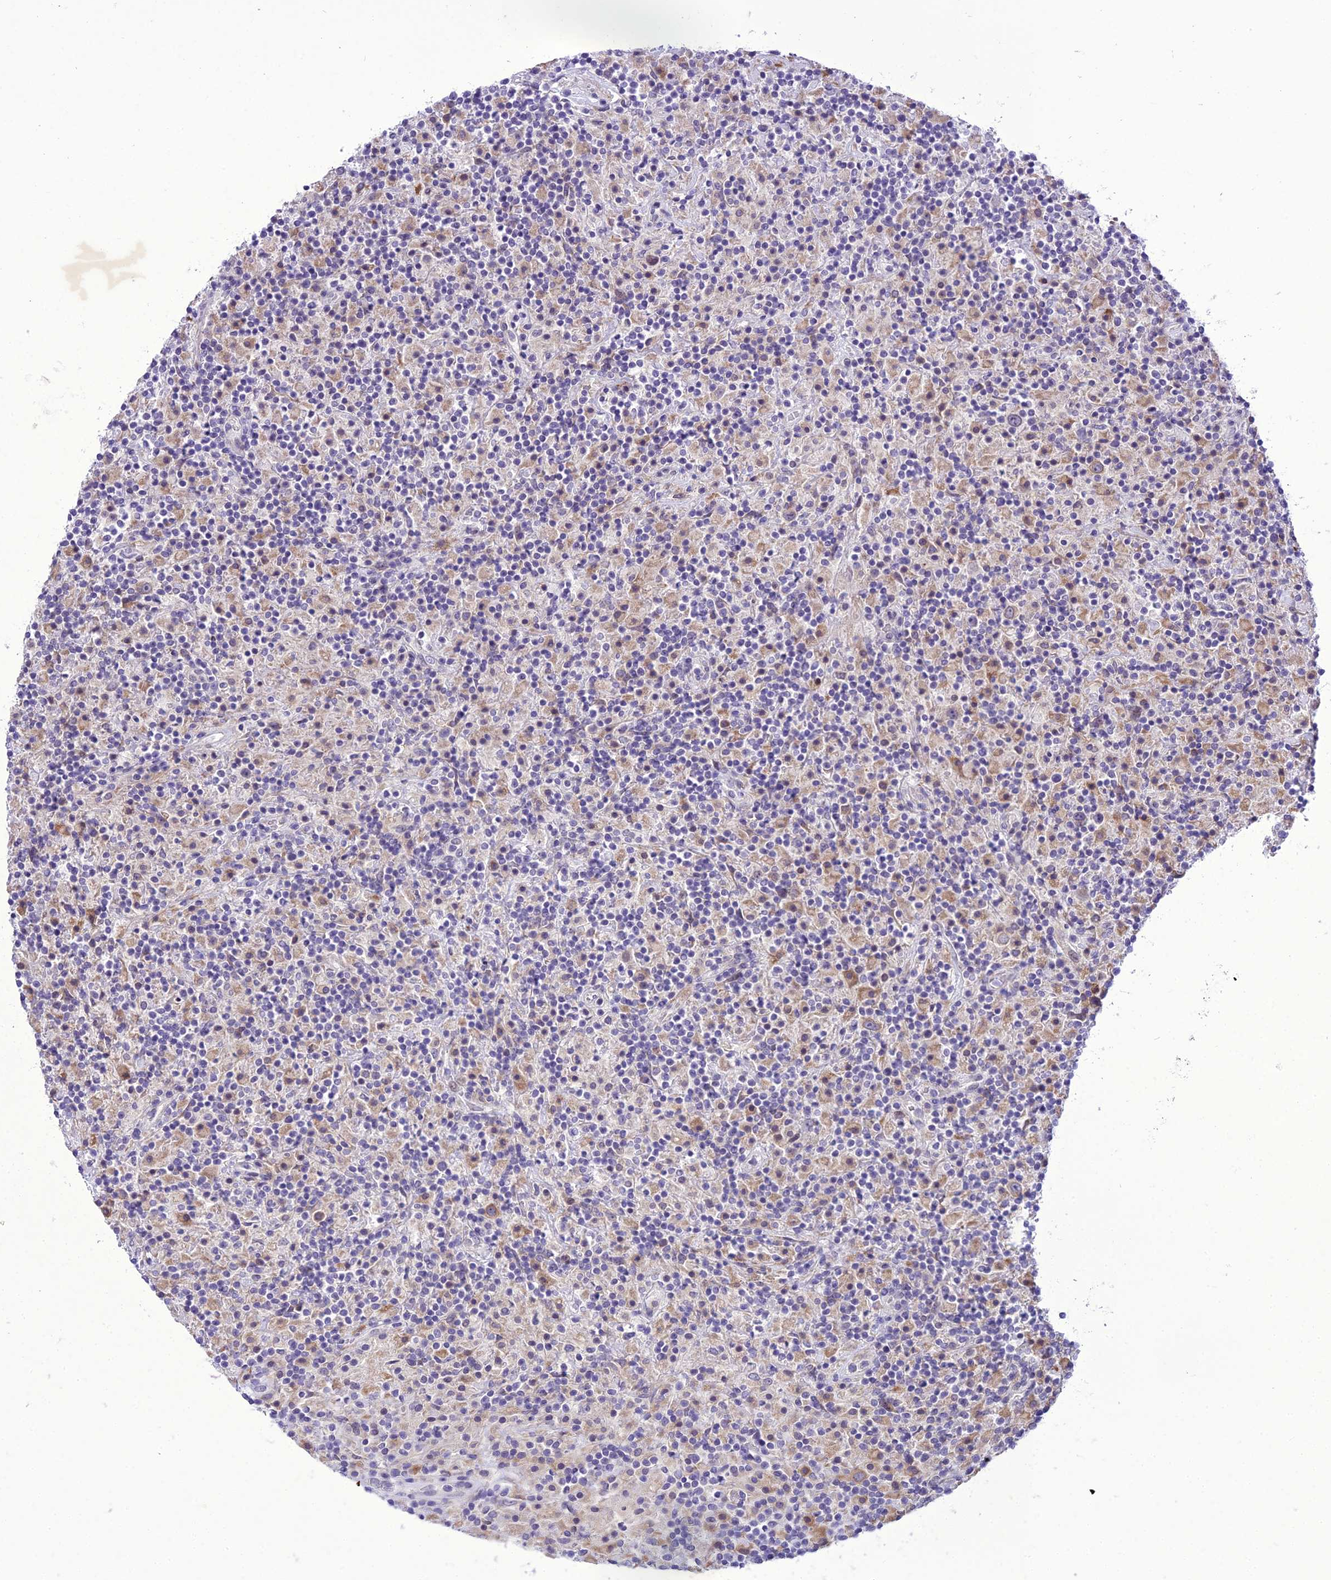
{"staining": {"intensity": "weak", "quantity": ">75%", "location": "cytoplasmic/membranous"}, "tissue": "lymphoma", "cell_type": "Tumor cells", "image_type": "cancer", "snomed": [{"axis": "morphology", "description": "Hodgkin's disease, NOS"}, {"axis": "topography", "description": "Lymph node"}], "caption": "There is low levels of weak cytoplasmic/membranous positivity in tumor cells of Hodgkin's disease, as demonstrated by immunohistochemical staining (brown color).", "gene": "NEURL2", "patient": {"sex": "male", "age": 70}}